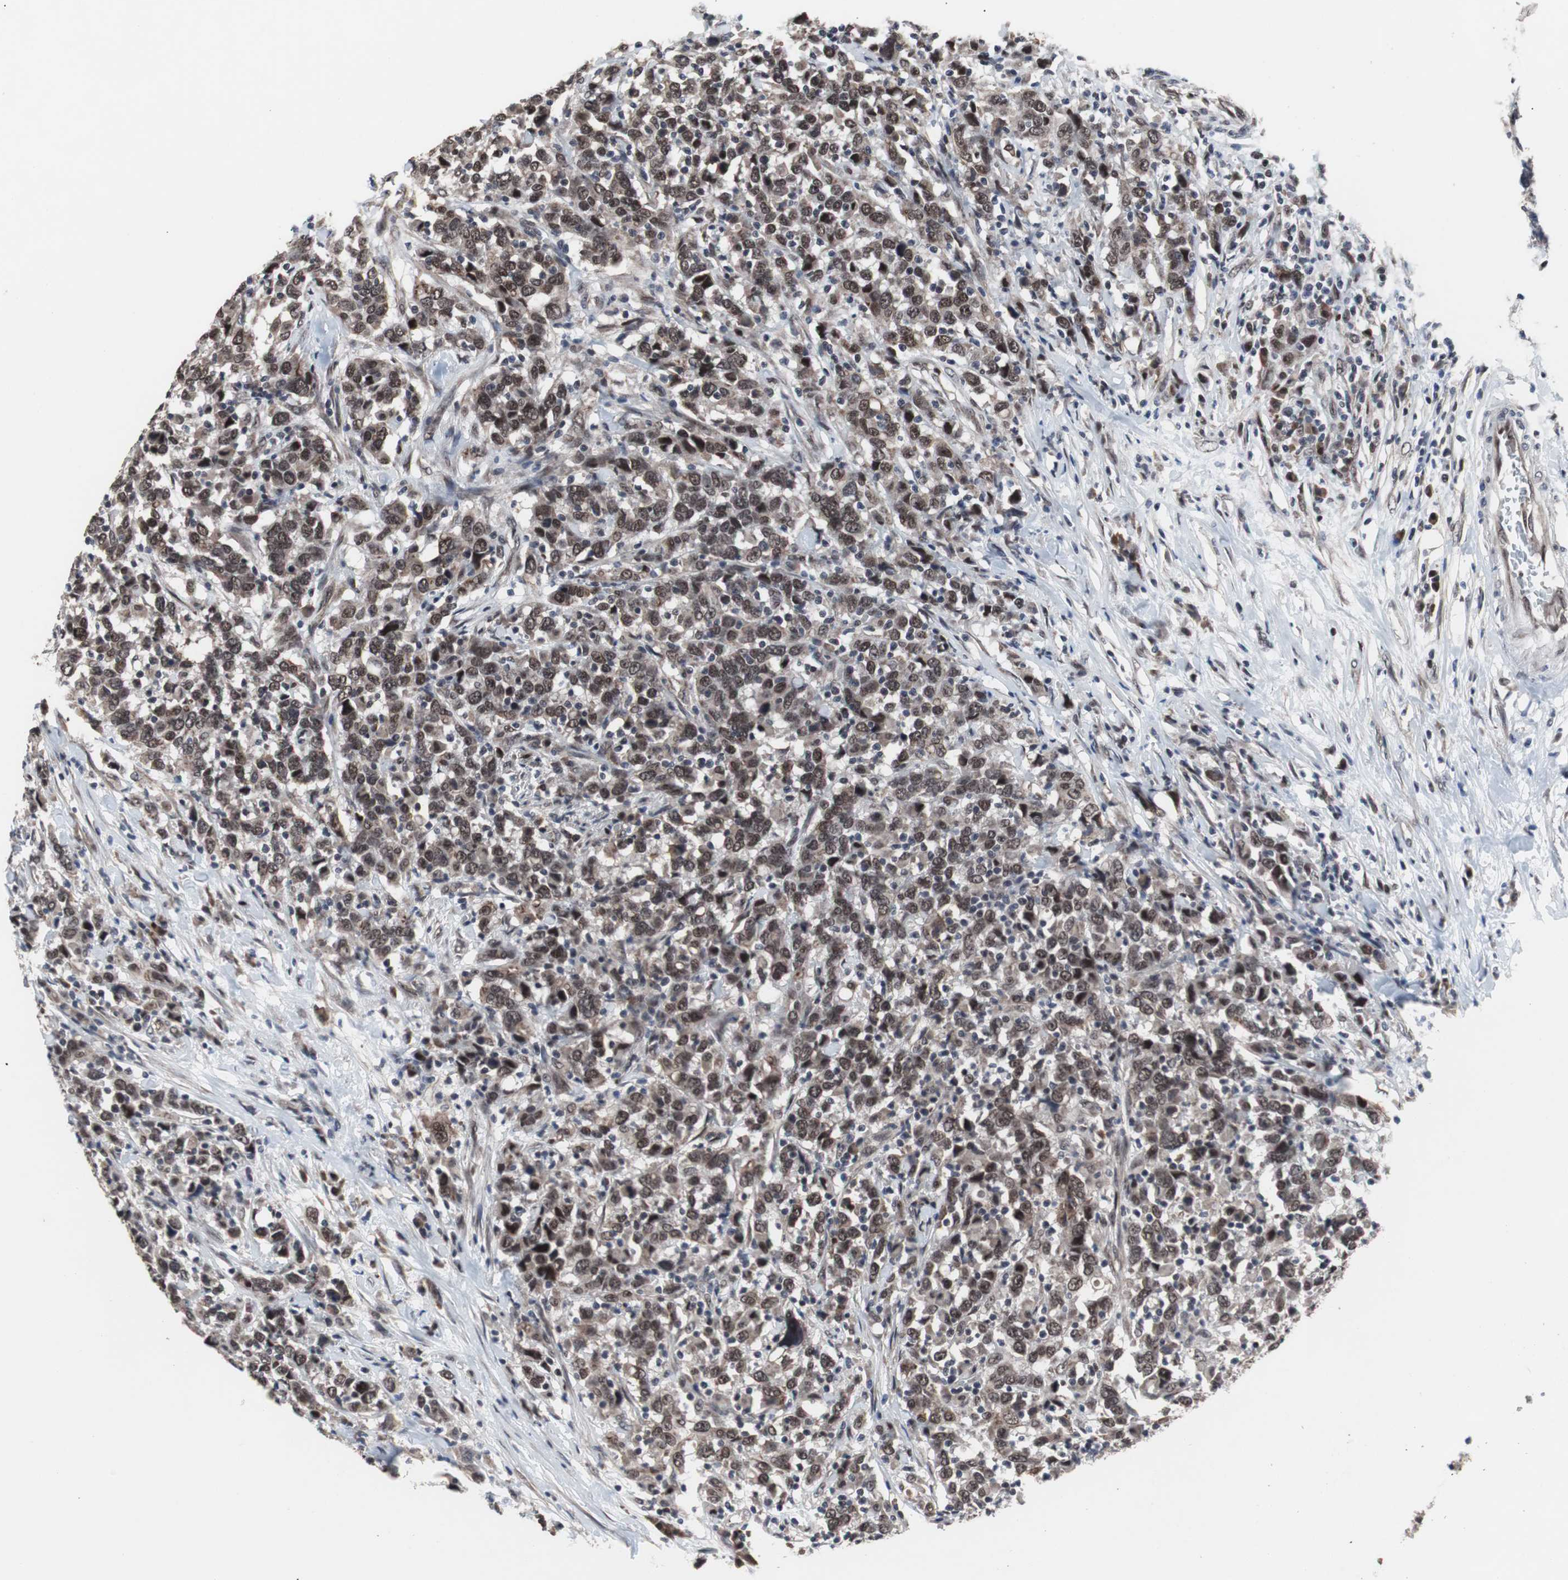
{"staining": {"intensity": "moderate", "quantity": ">75%", "location": "cytoplasmic/membranous,nuclear"}, "tissue": "urothelial cancer", "cell_type": "Tumor cells", "image_type": "cancer", "snomed": [{"axis": "morphology", "description": "Urothelial carcinoma, High grade"}, {"axis": "topography", "description": "Urinary bladder"}], "caption": "Immunohistochemistry (IHC) histopathology image of neoplastic tissue: human urothelial cancer stained using immunohistochemistry (IHC) demonstrates medium levels of moderate protein expression localized specifically in the cytoplasmic/membranous and nuclear of tumor cells, appearing as a cytoplasmic/membranous and nuclear brown color.", "gene": "GTF2F2", "patient": {"sex": "male", "age": 61}}